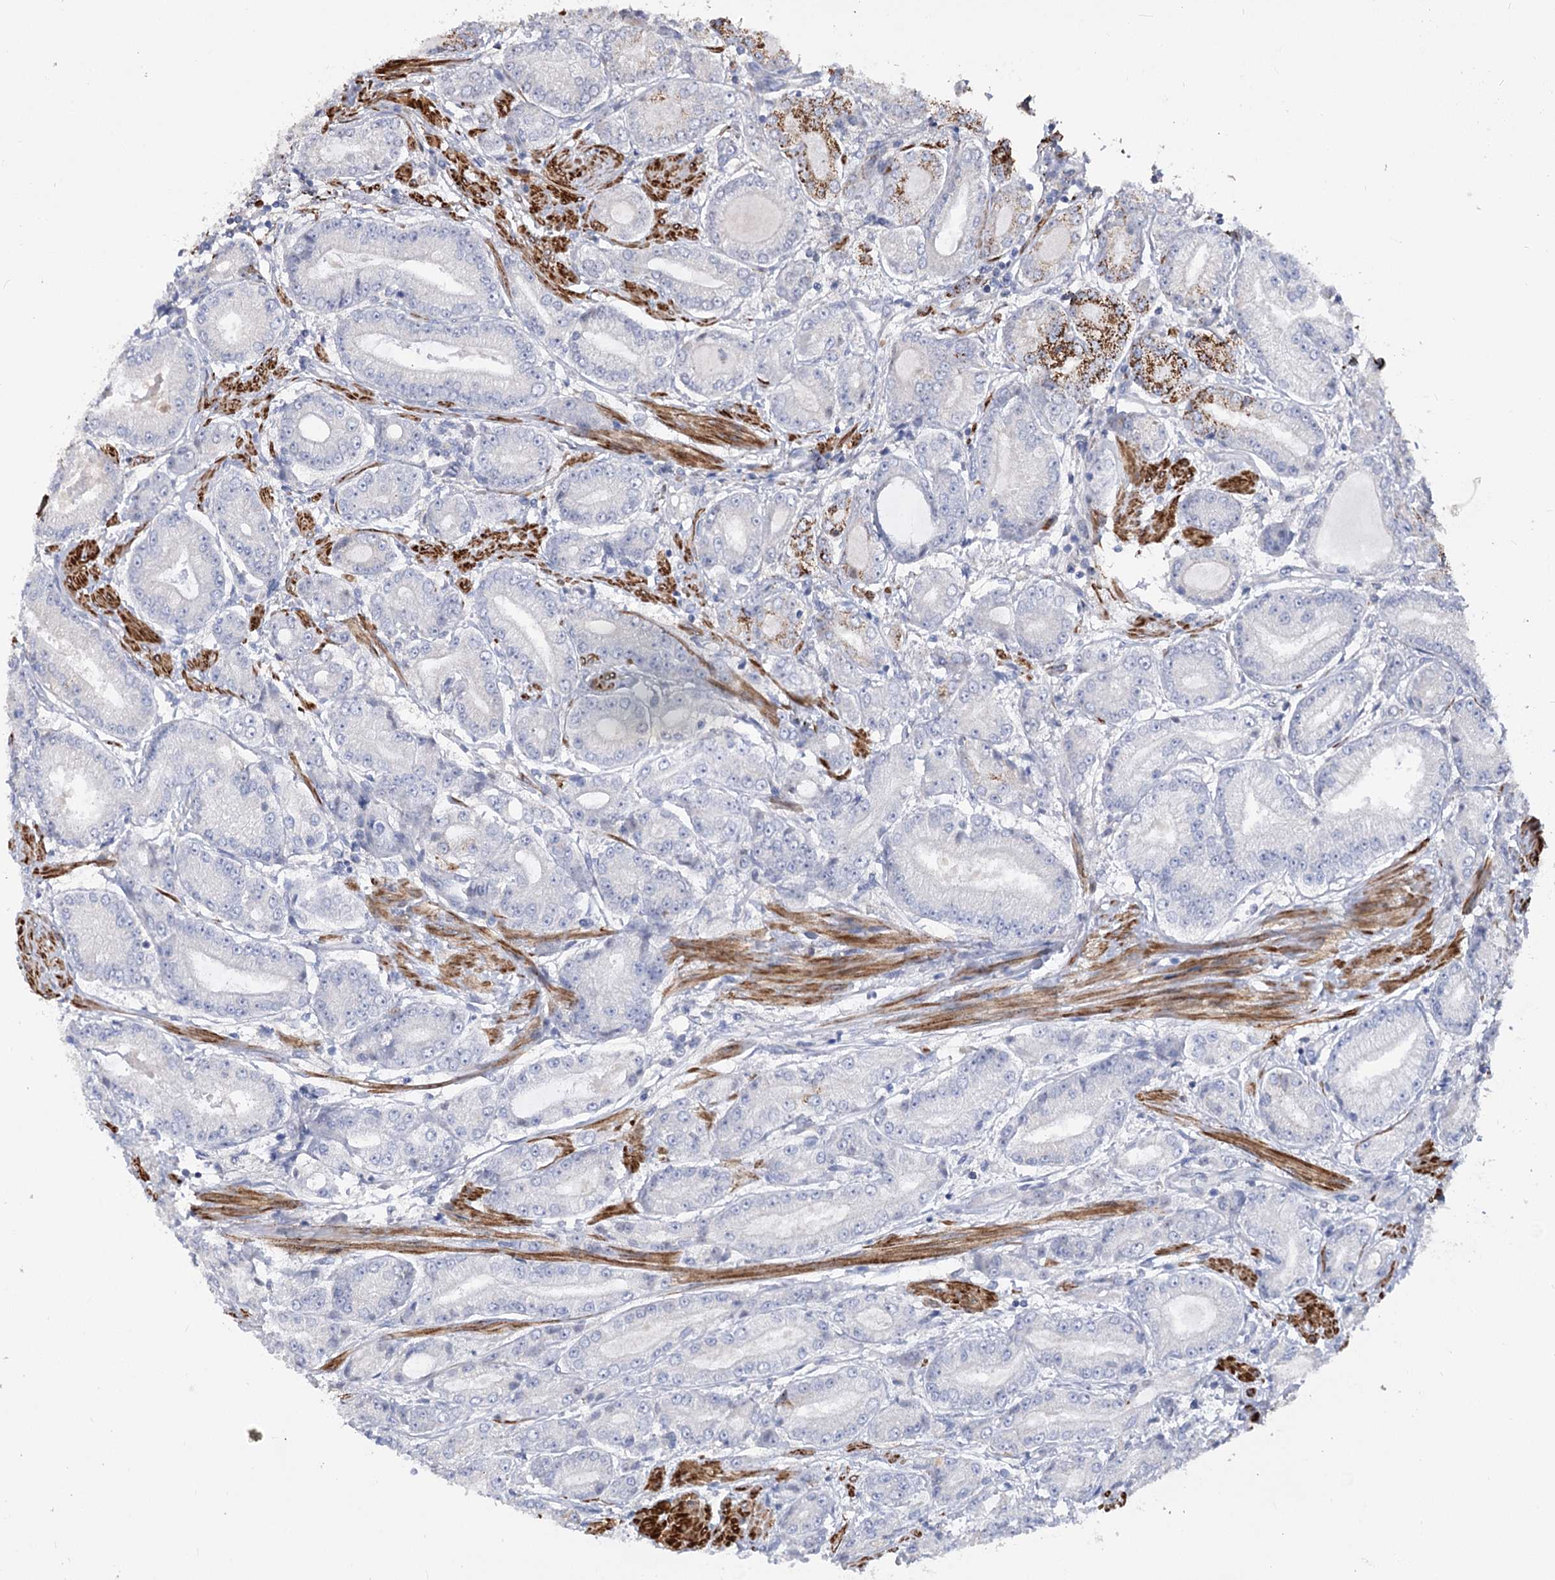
{"staining": {"intensity": "negative", "quantity": "none", "location": "none"}, "tissue": "prostate cancer", "cell_type": "Tumor cells", "image_type": "cancer", "snomed": [{"axis": "morphology", "description": "Adenocarcinoma, High grade"}, {"axis": "topography", "description": "Prostate"}], "caption": "High power microscopy micrograph of an immunohistochemistry (IHC) photomicrograph of prostate cancer, revealing no significant staining in tumor cells.", "gene": "ZSCAN23", "patient": {"sex": "male", "age": 59}}